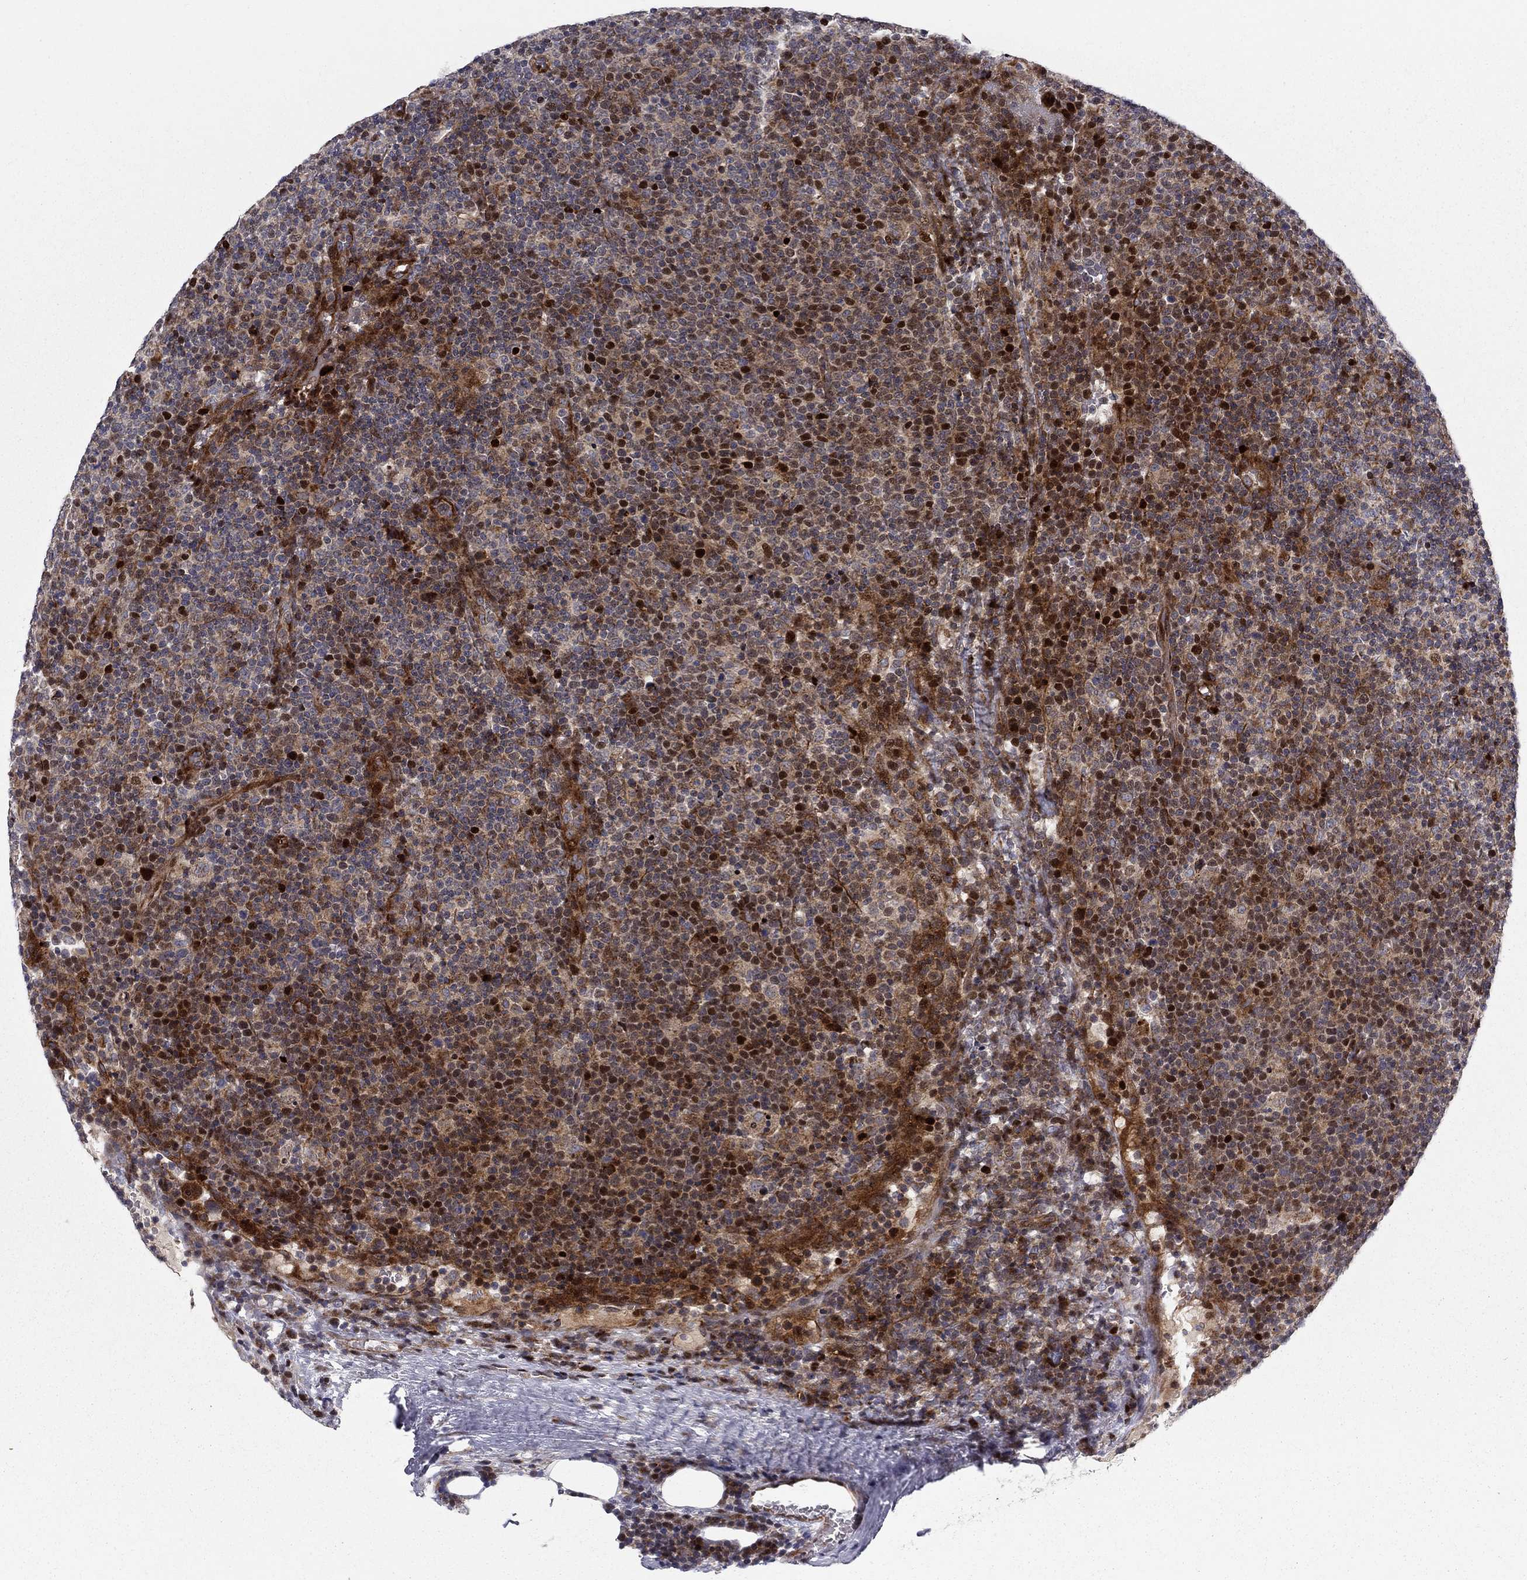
{"staining": {"intensity": "strong", "quantity": "25%-75%", "location": "cytoplasmic/membranous,nuclear"}, "tissue": "lymphoma", "cell_type": "Tumor cells", "image_type": "cancer", "snomed": [{"axis": "morphology", "description": "Malignant lymphoma, non-Hodgkin's type, High grade"}, {"axis": "topography", "description": "Lymph node"}], "caption": "Protein analysis of high-grade malignant lymphoma, non-Hodgkin's type tissue exhibits strong cytoplasmic/membranous and nuclear staining in approximately 25%-75% of tumor cells.", "gene": "MIOS", "patient": {"sex": "male", "age": 61}}